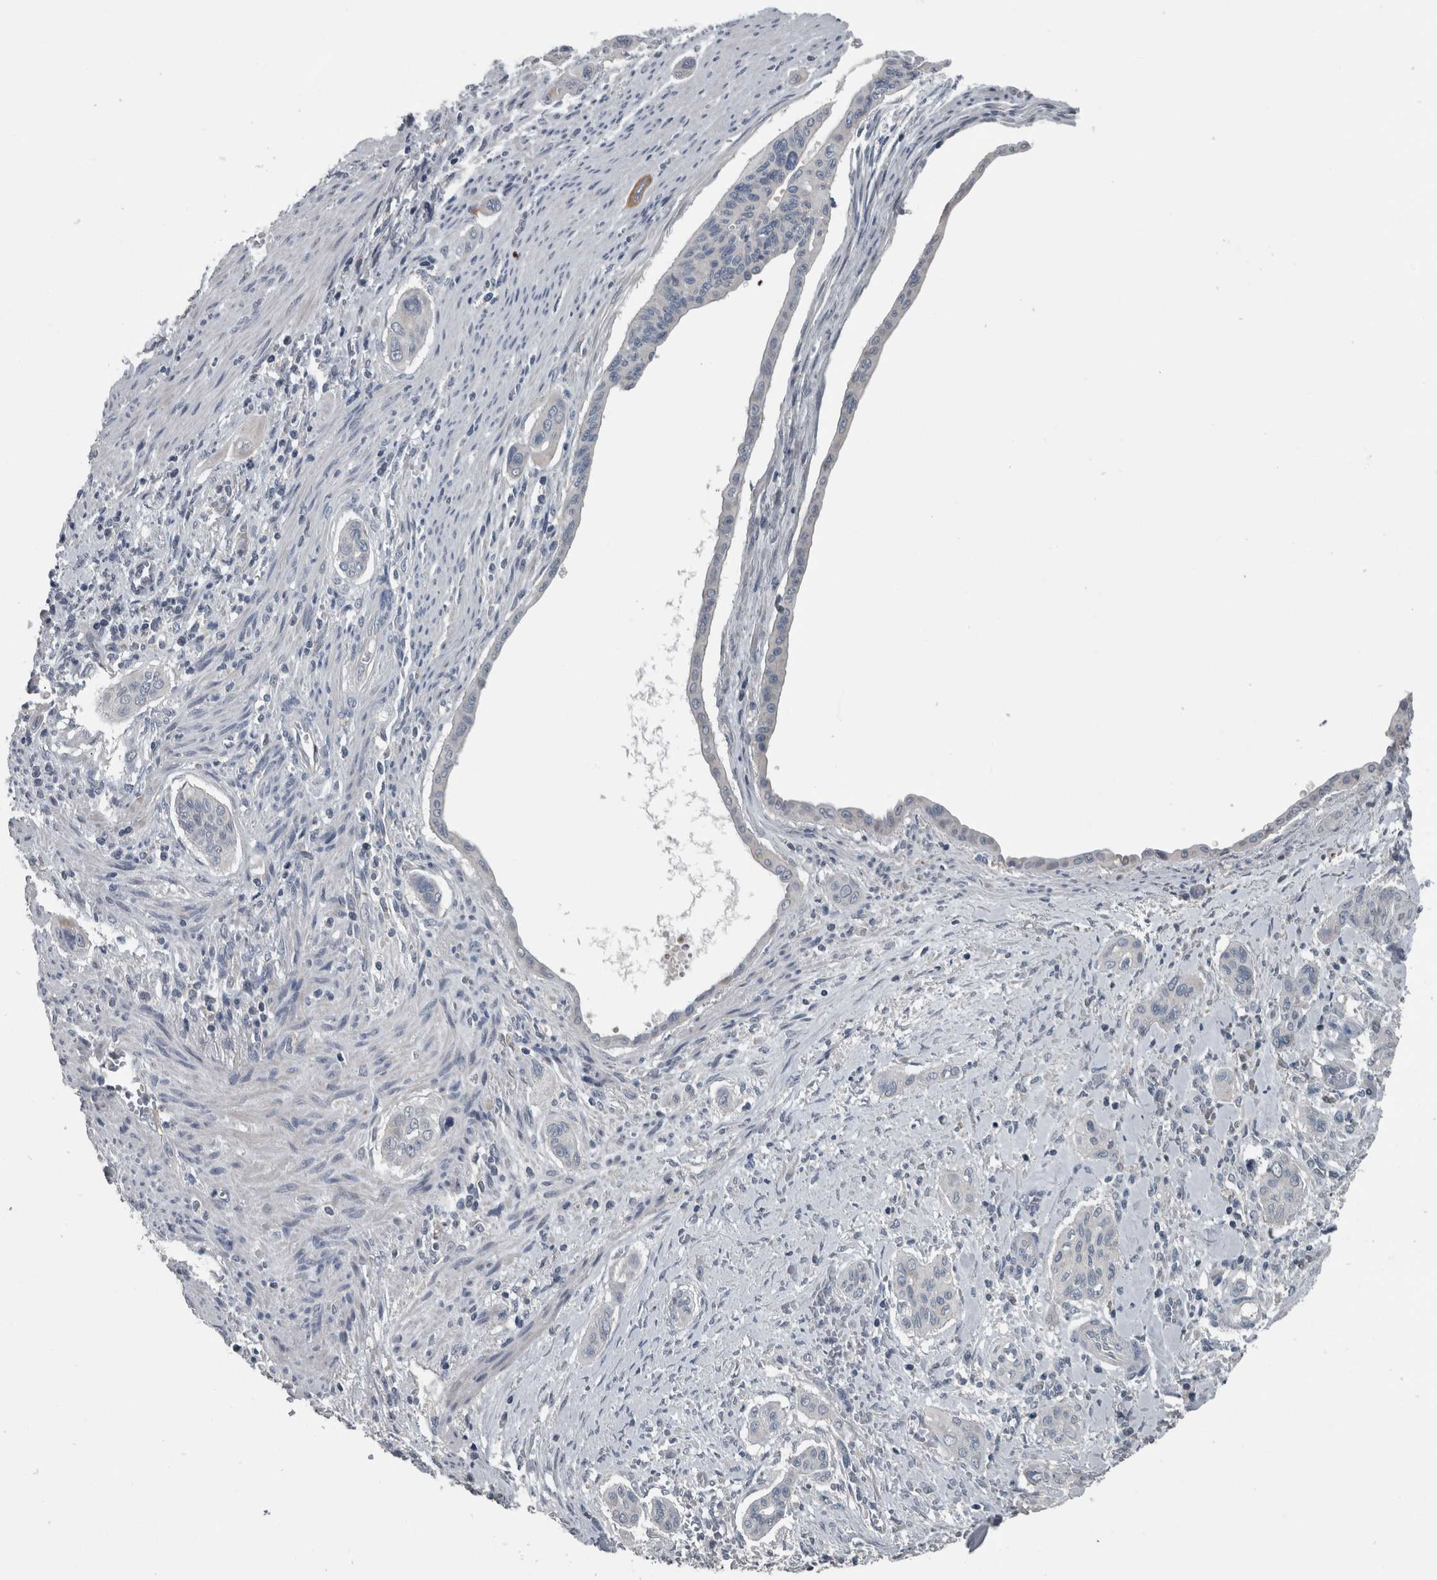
{"staining": {"intensity": "negative", "quantity": "none", "location": "none"}, "tissue": "pancreatic cancer", "cell_type": "Tumor cells", "image_type": "cancer", "snomed": [{"axis": "morphology", "description": "Adenocarcinoma, NOS"}, {"axis": "topography", "description": "Pancreas"}], "caption": "Tumor cells show no significant protein expression in adenocarcinoma (pancreatic). The staining is performed using DAB brown chromogen with nuclei counter-stained in using hematoxylin.", "gene": "KRT20", "patient": {"sex": "male", "age": 77}}